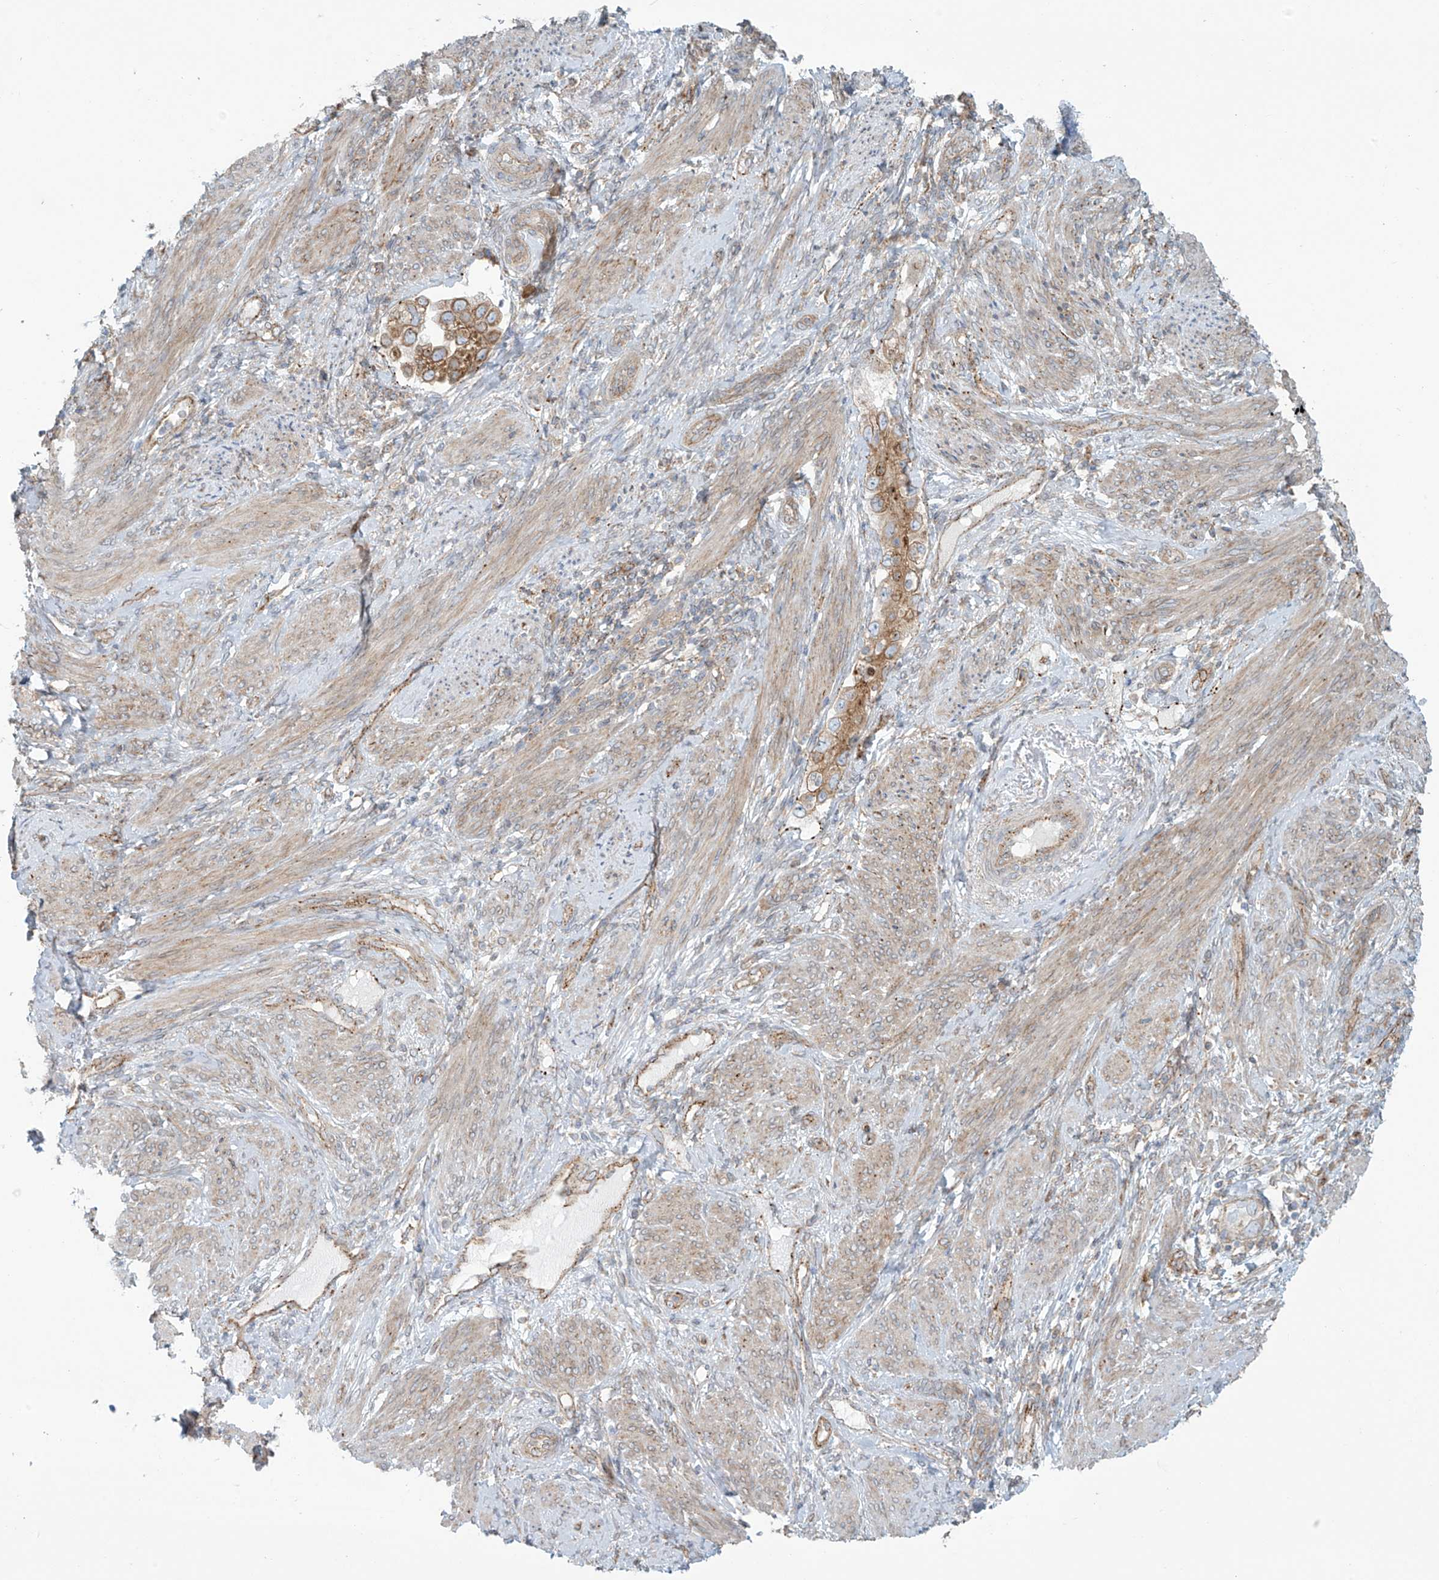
{"staining": {"intensity": "strong", "quantity": "25%-75%", "location": "cytoplasmic/membranous"}, "tissue": "endometrial cancer", "cell_type": "Tumor cells", "image_type": "cancer", "snomed": [{"axis": "morphology", "description": "Adenocarcinoma, NOS"}, {"axis": "topography", "description": "Endometrium"}], "caption": "Strong cytoplasmic/membranous expression for a protein is identified in about 25%-75% of tumor cells of endometrial cancer (adenocarcinoma) using immunohistochemistry.", "gene": "LZTS3", "patient": {"sex": "female", "age": 85}}